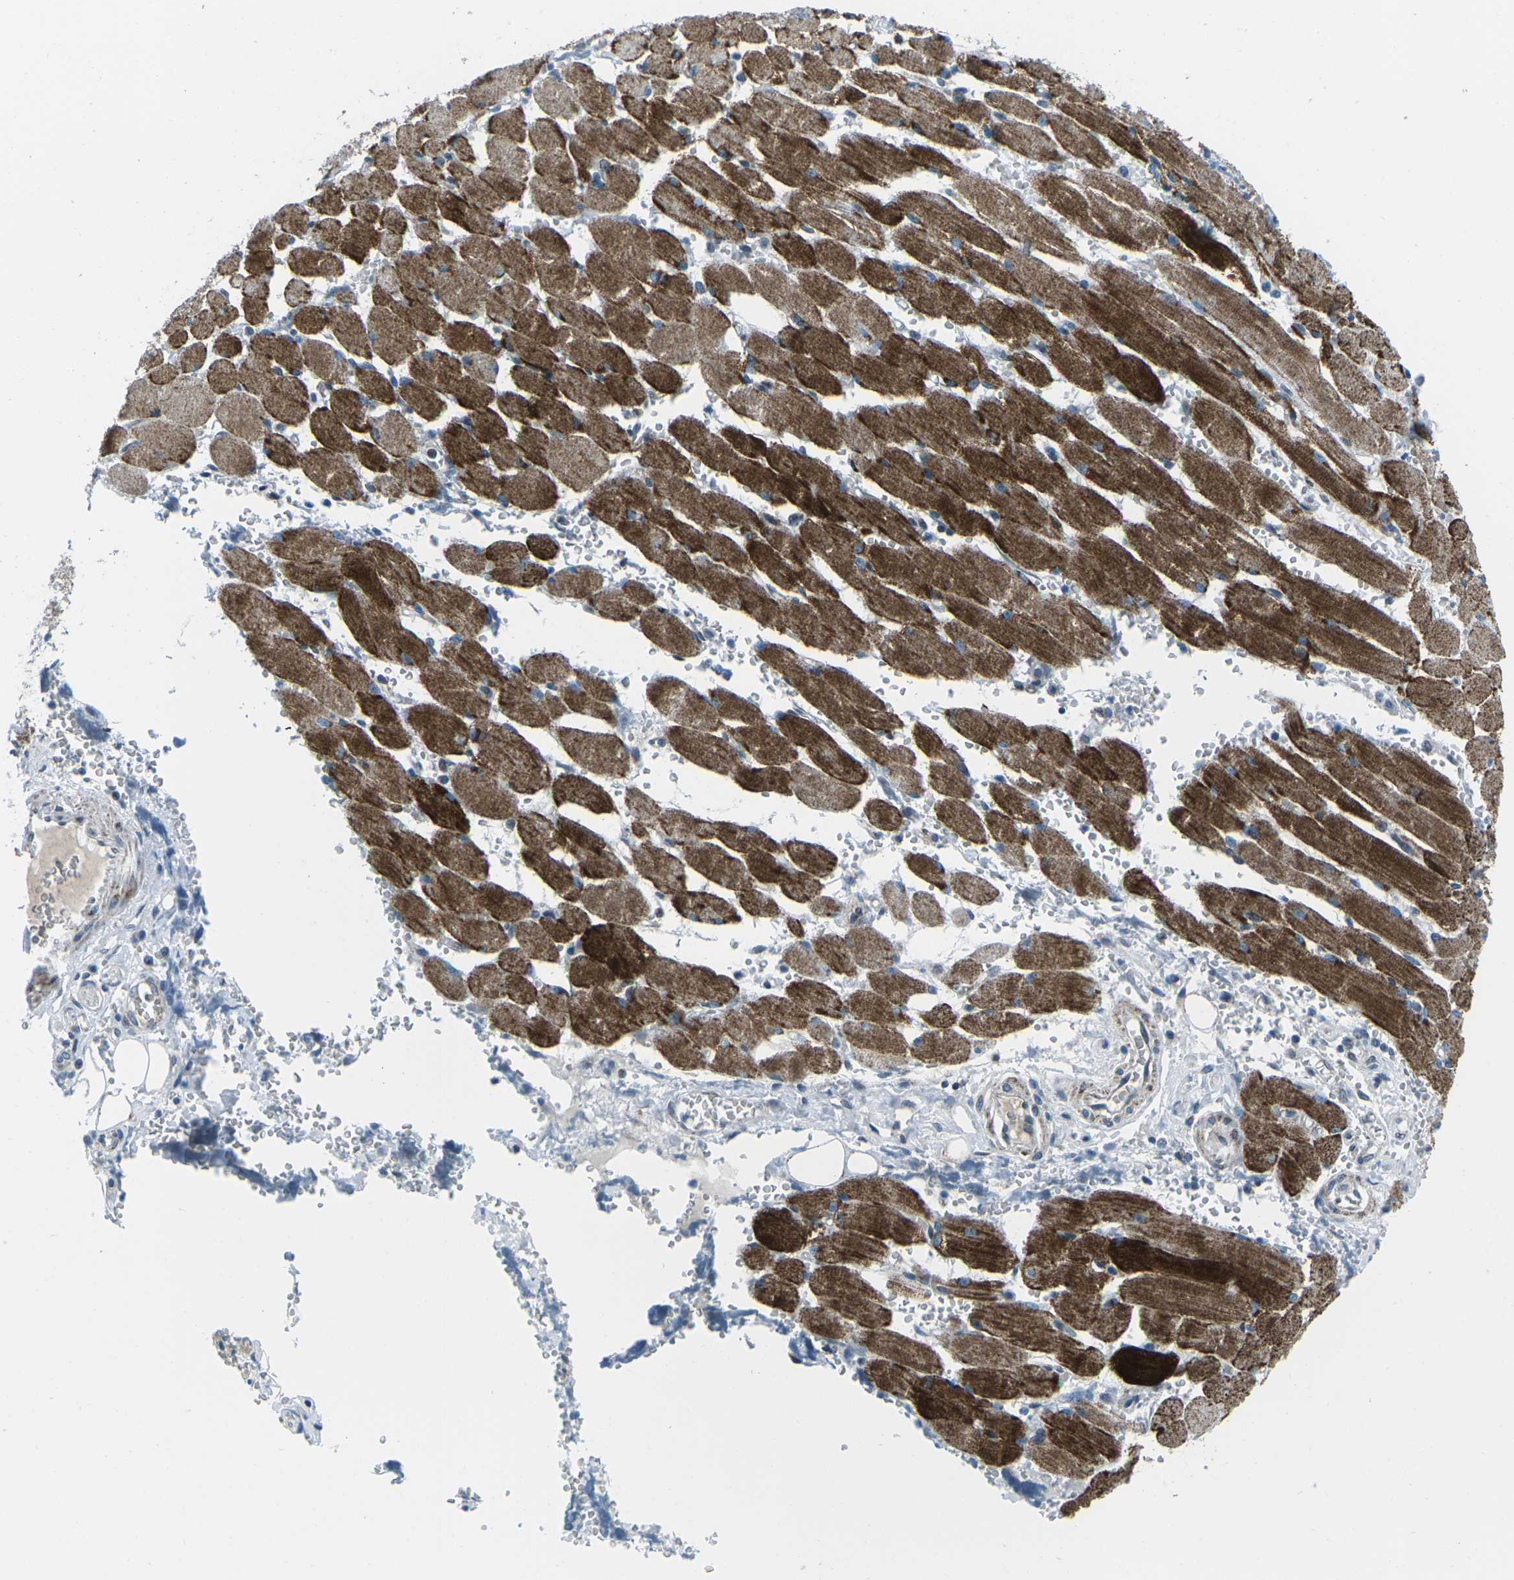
{"staining": {"intensity": "negative", "quantity": "none", "location": "none"}, "tissue": "adipose tissue", "cell_type": "Adipocytes", "image_type": "normal", "snomed": [{"axis": "morphology", "description": "Squamous cell carcinoma, NOS"}, {"axis": "topography", "description": "Oral tissue"}, {"axis": "topography", "description": "Head-Neck"}], "caption": "An immunohistochemistry (IHC) micrograph of benign adipose tissue is shown. There is no staining in adipocytes of adipose tissue. Nuclei are stained in blue.", "gene": "RFESD", "patient": {"sex": "female", "age": 50}}